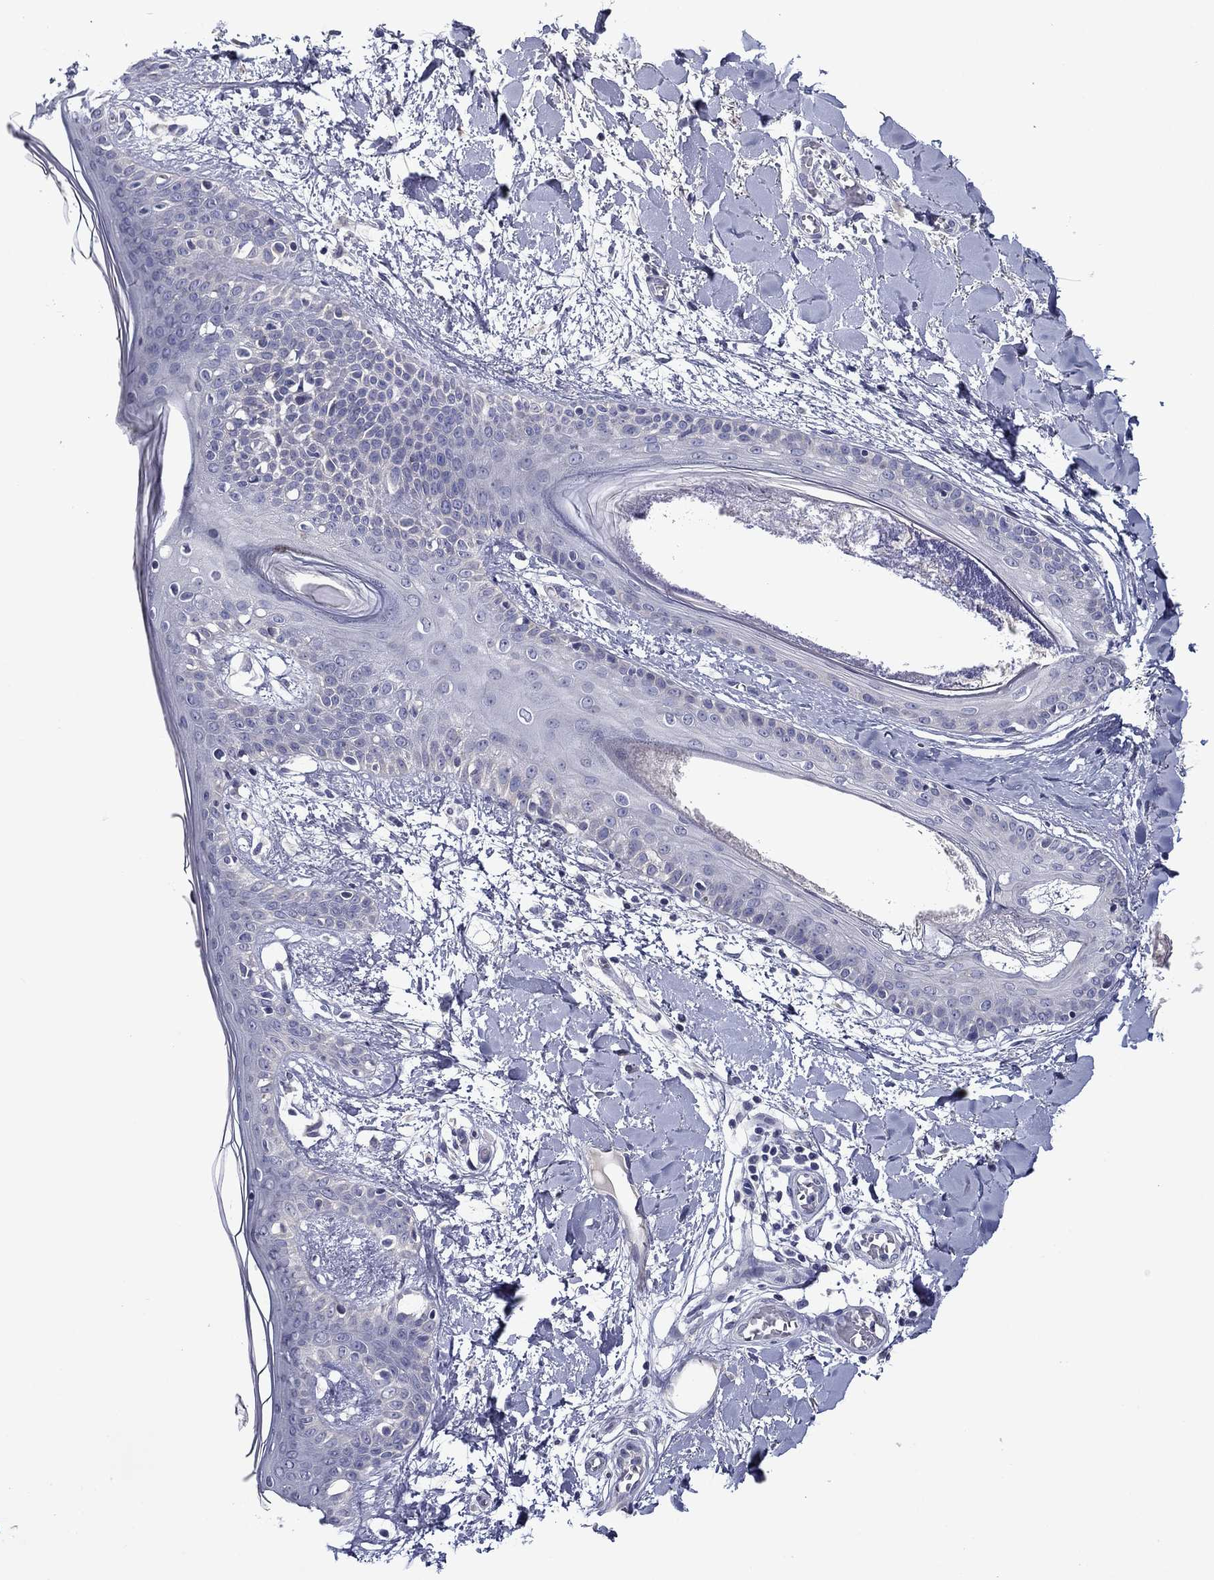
{"staining": {"intensity": "negative", "quantity": "none", "location": "none"}, "tissue": "skin", "cell_type": "Fibroblasts", "image_type": "normal", "snomed": [{"axis": "morphology", "description": "Normal tissue, NOS"}, {"axis": "topography", "description": "Skin"}], "caption": "Immunohistochemistry (IHC) histopathology image of benign skin: human skin stained with DAB demonstrates no significant protein staining in fibroblasts. (Brightfield microscopy of DAB IHC at high magnification).", "gene": "SPATA7", "patient": {"sex": "female", "age": 34}}